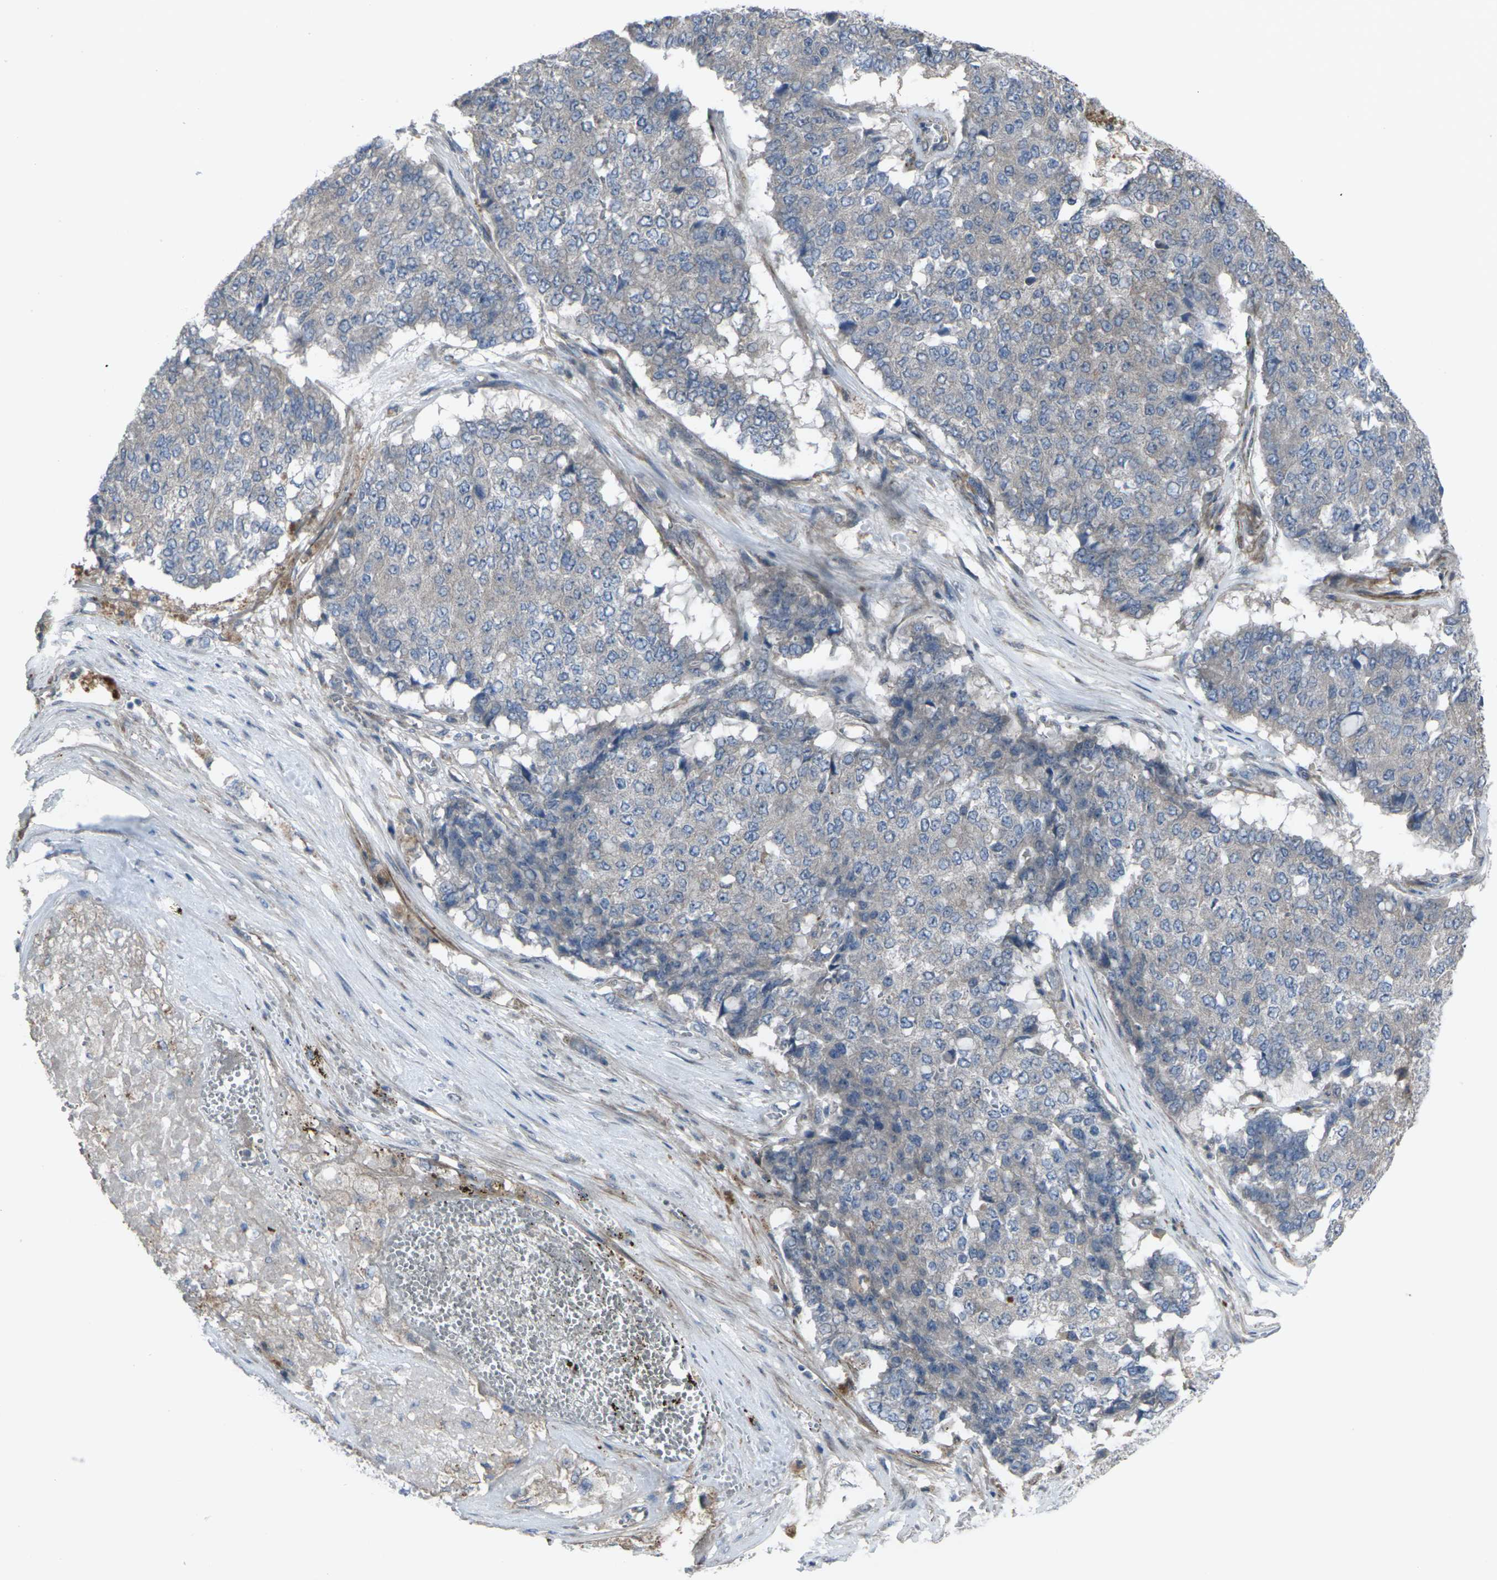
{"staining": {"intensity": "negative", "quantity": "none", "location": "none"}, "tissue": "pancreatic cancer", "cell_type": "Tumor cells", "image_type": "cancer", "snomed": [{"axis": "morphology", "description": "Adenocarcinoma, NOS"}, {"axis": "topography", "description": "Pancreas"}], "caption": "Human pancreatic cancer (adenocarcinoma) stained for a protein using immunohistochemistry (IHC) demonstrates no positivity in tumor cells.", "gene": "CCR10", "patient": {"sex": "male", "age": 50}}